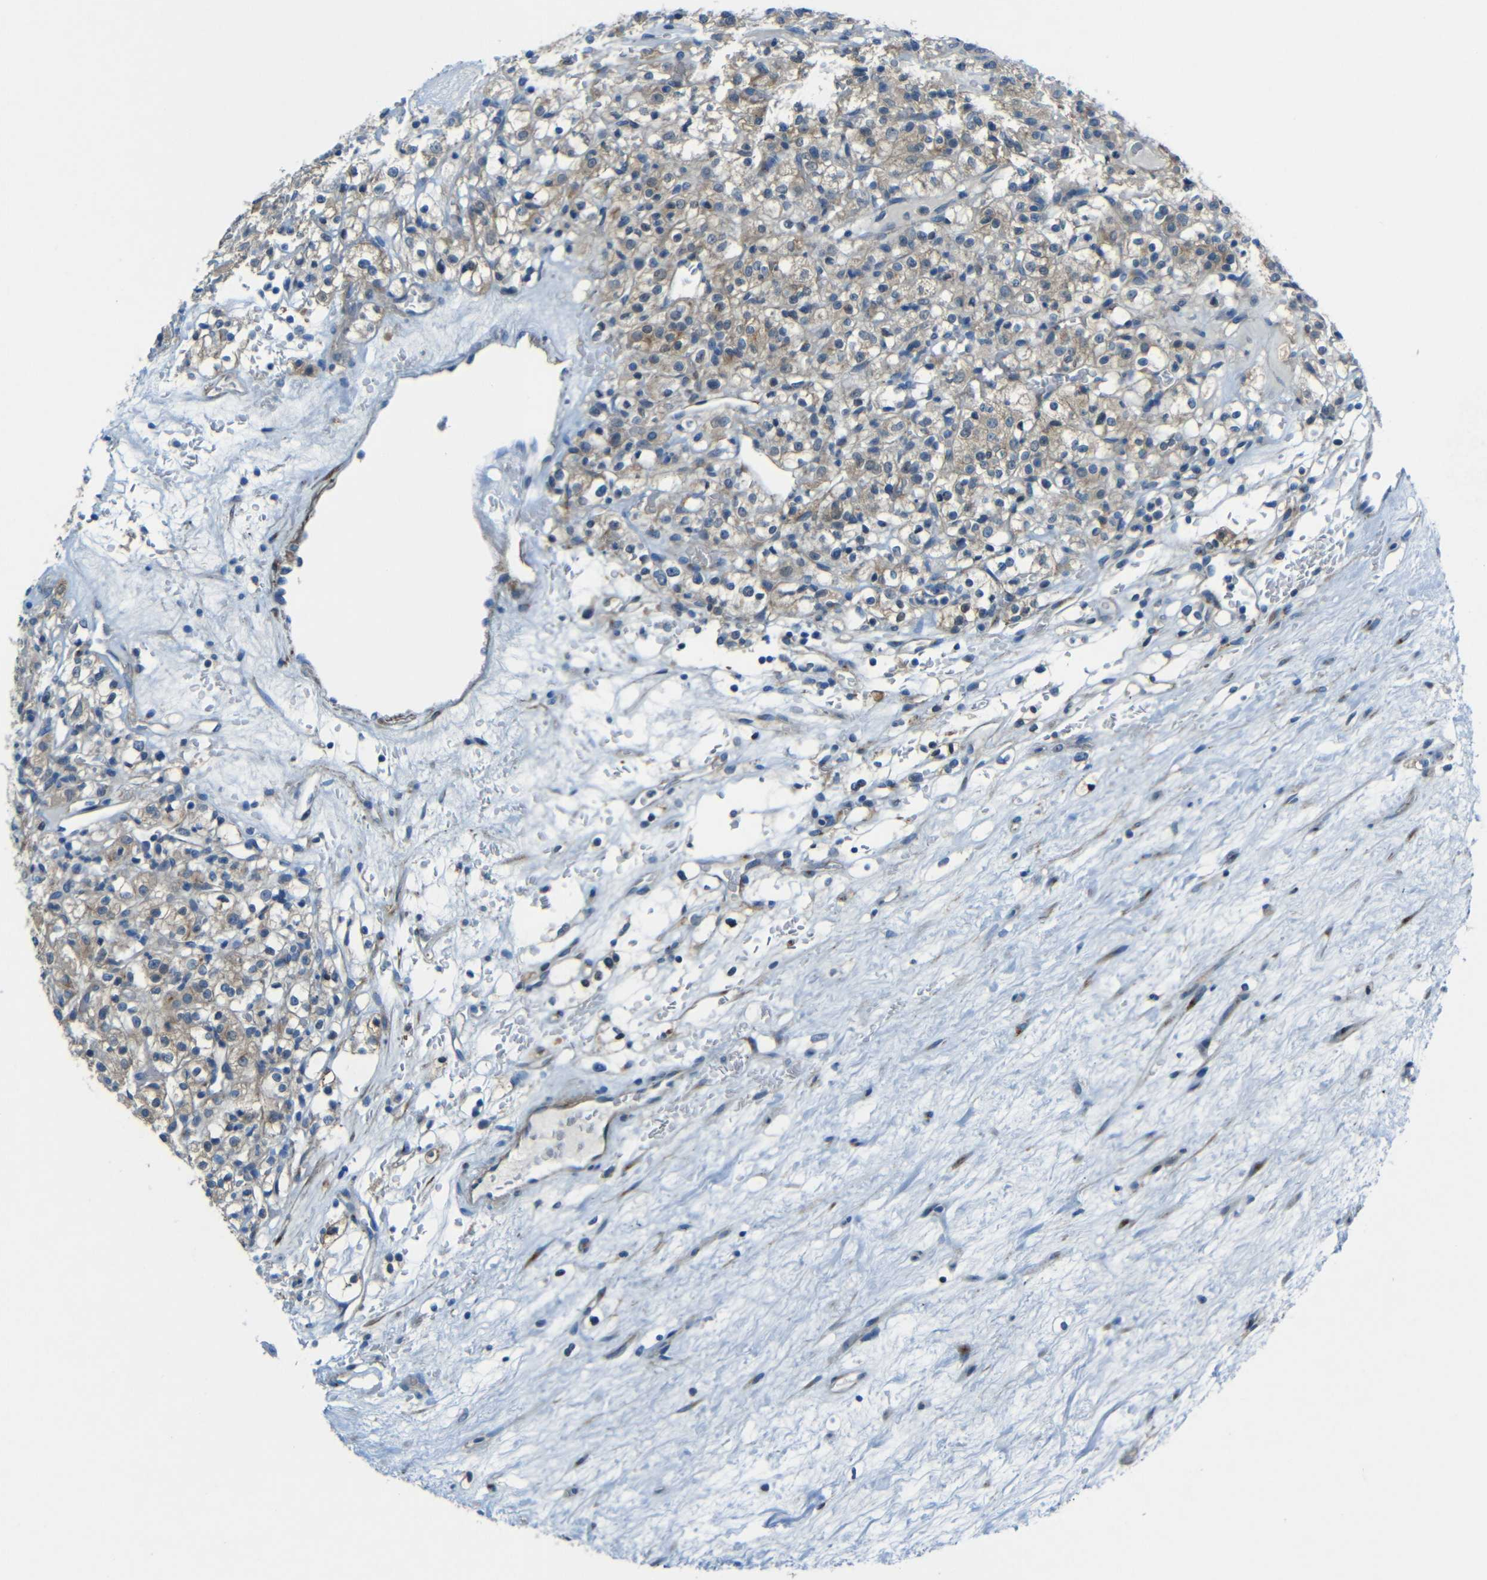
{"staining": {"intensity": "weak", "quantity": ">75%", "location": "cytoplasmic/membranous"}, "tissue": "renal cancer", "cell_type": "Tumor cells", "image_type": "cancer", "snomed": [{"axis": "morphology", "description": "Normal tissue, NOS"}, {"axis": "morphology", "description": "Adenocarcinoma, NOS"}, {"axis": "topography", "description": "Kidney"}], "caption": "The photomicrograph exhibits staining of renal adenocarcinoma, revealing weak cytoplasmic/membranous protein expression (brown color) within tumor cells.", "gene": "CYP26B1", "patient": {"sex": "female", "age": 72}}